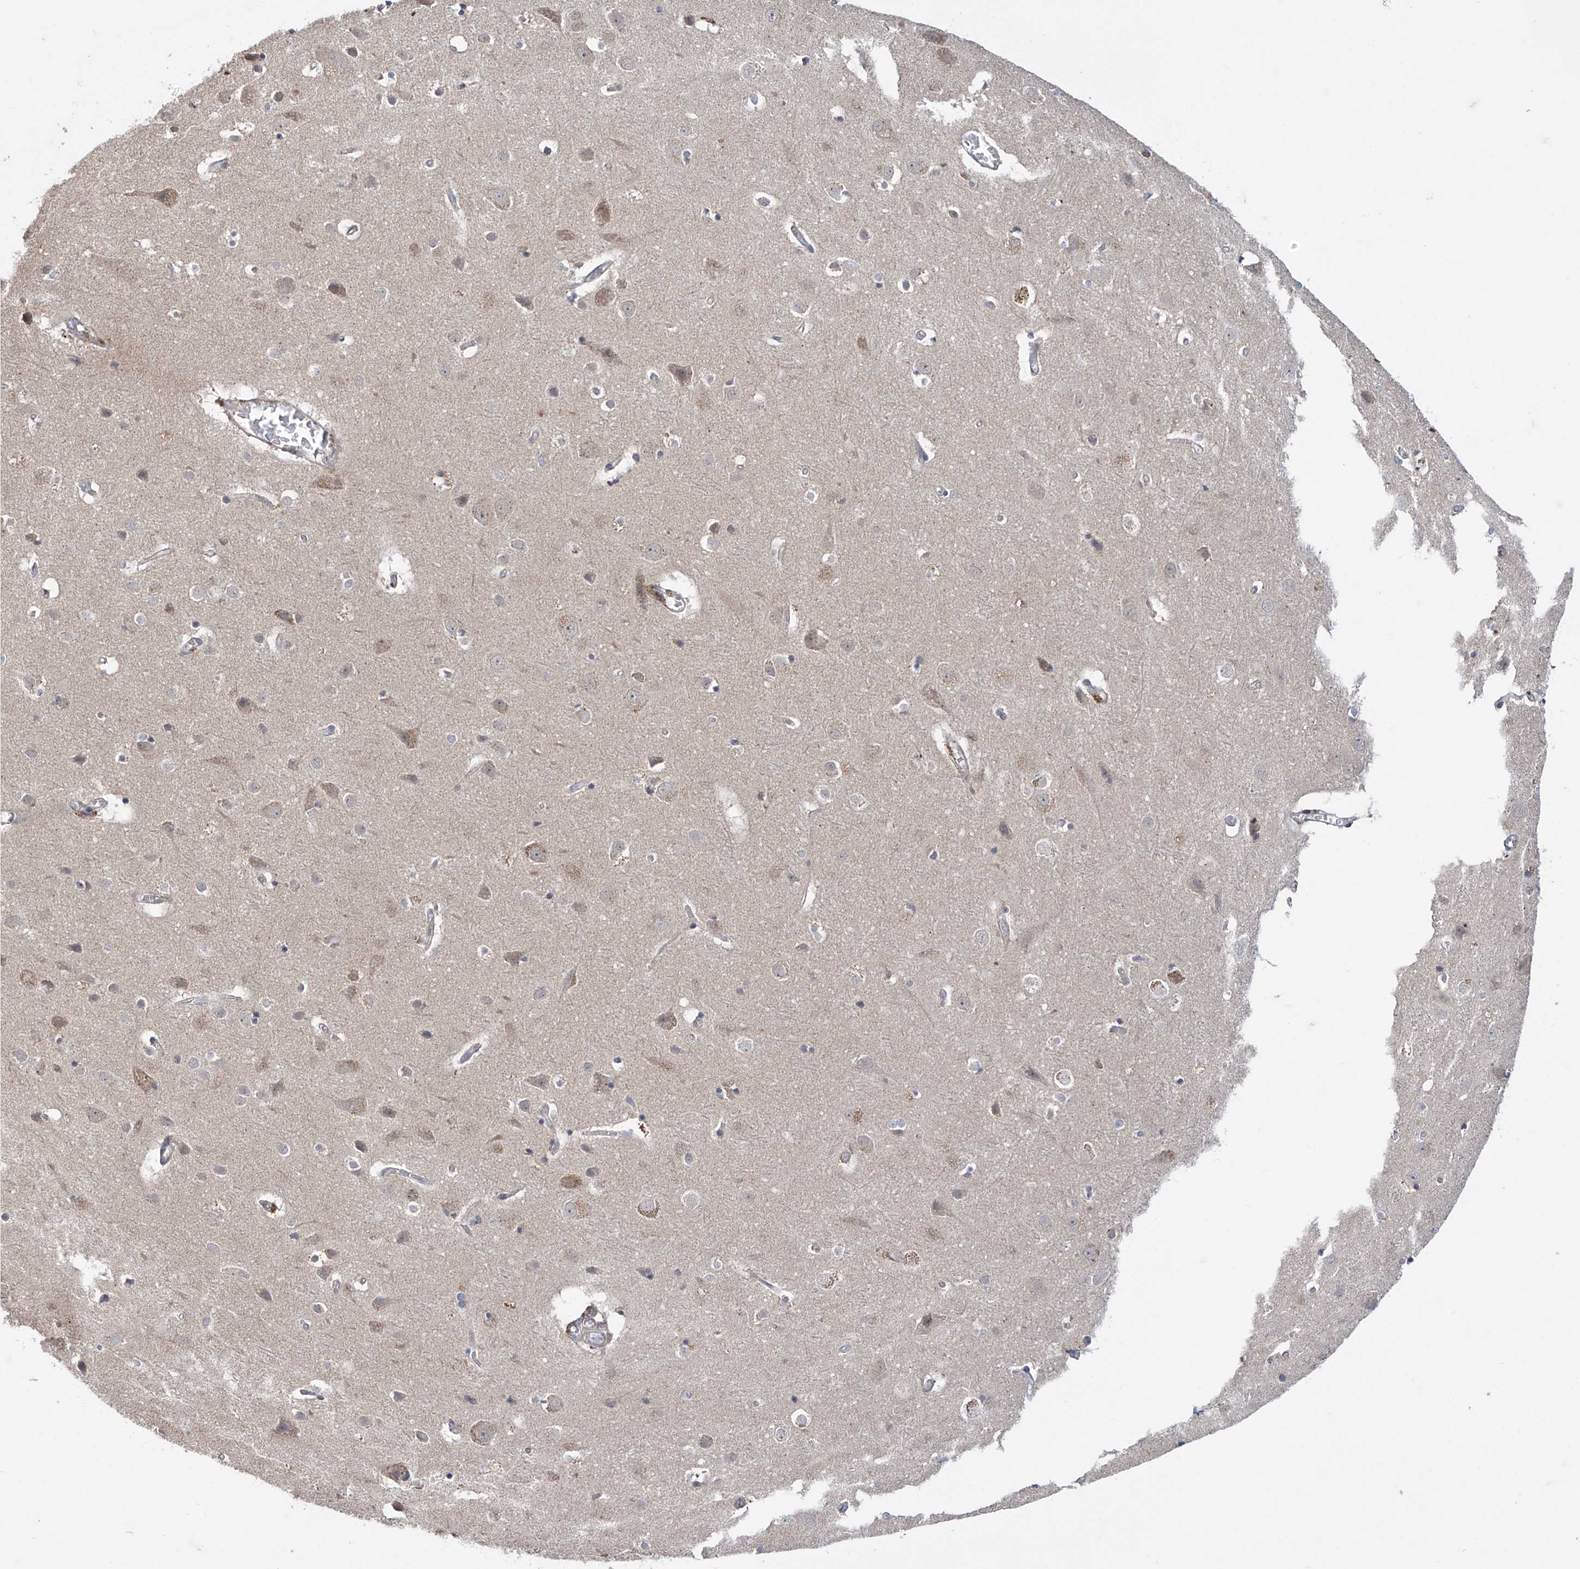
{"staining": {"intensity": "moderate", "quantity": "25%-75%", "location": "cytoplasmic/membranous"}, "tissue": "cerebral cortex", "cell_type": "Endothelial cells", "image_type": "normal", "snomed": [{"axis": "morphology", "description": "Normal tissue, NOS"}, {"axis": "topography", "description": "Cerebral cortex"}], "caption": "The histopathology image demonstrates immunohistochemical staining of benign cerebral cortex. There is moderate cytoplasmic/membranous positivity is appreciated in about 25%-75% of endothelial cells.", "gene": "TRIM60", "patient": {"sex": "male", "age": 54}}